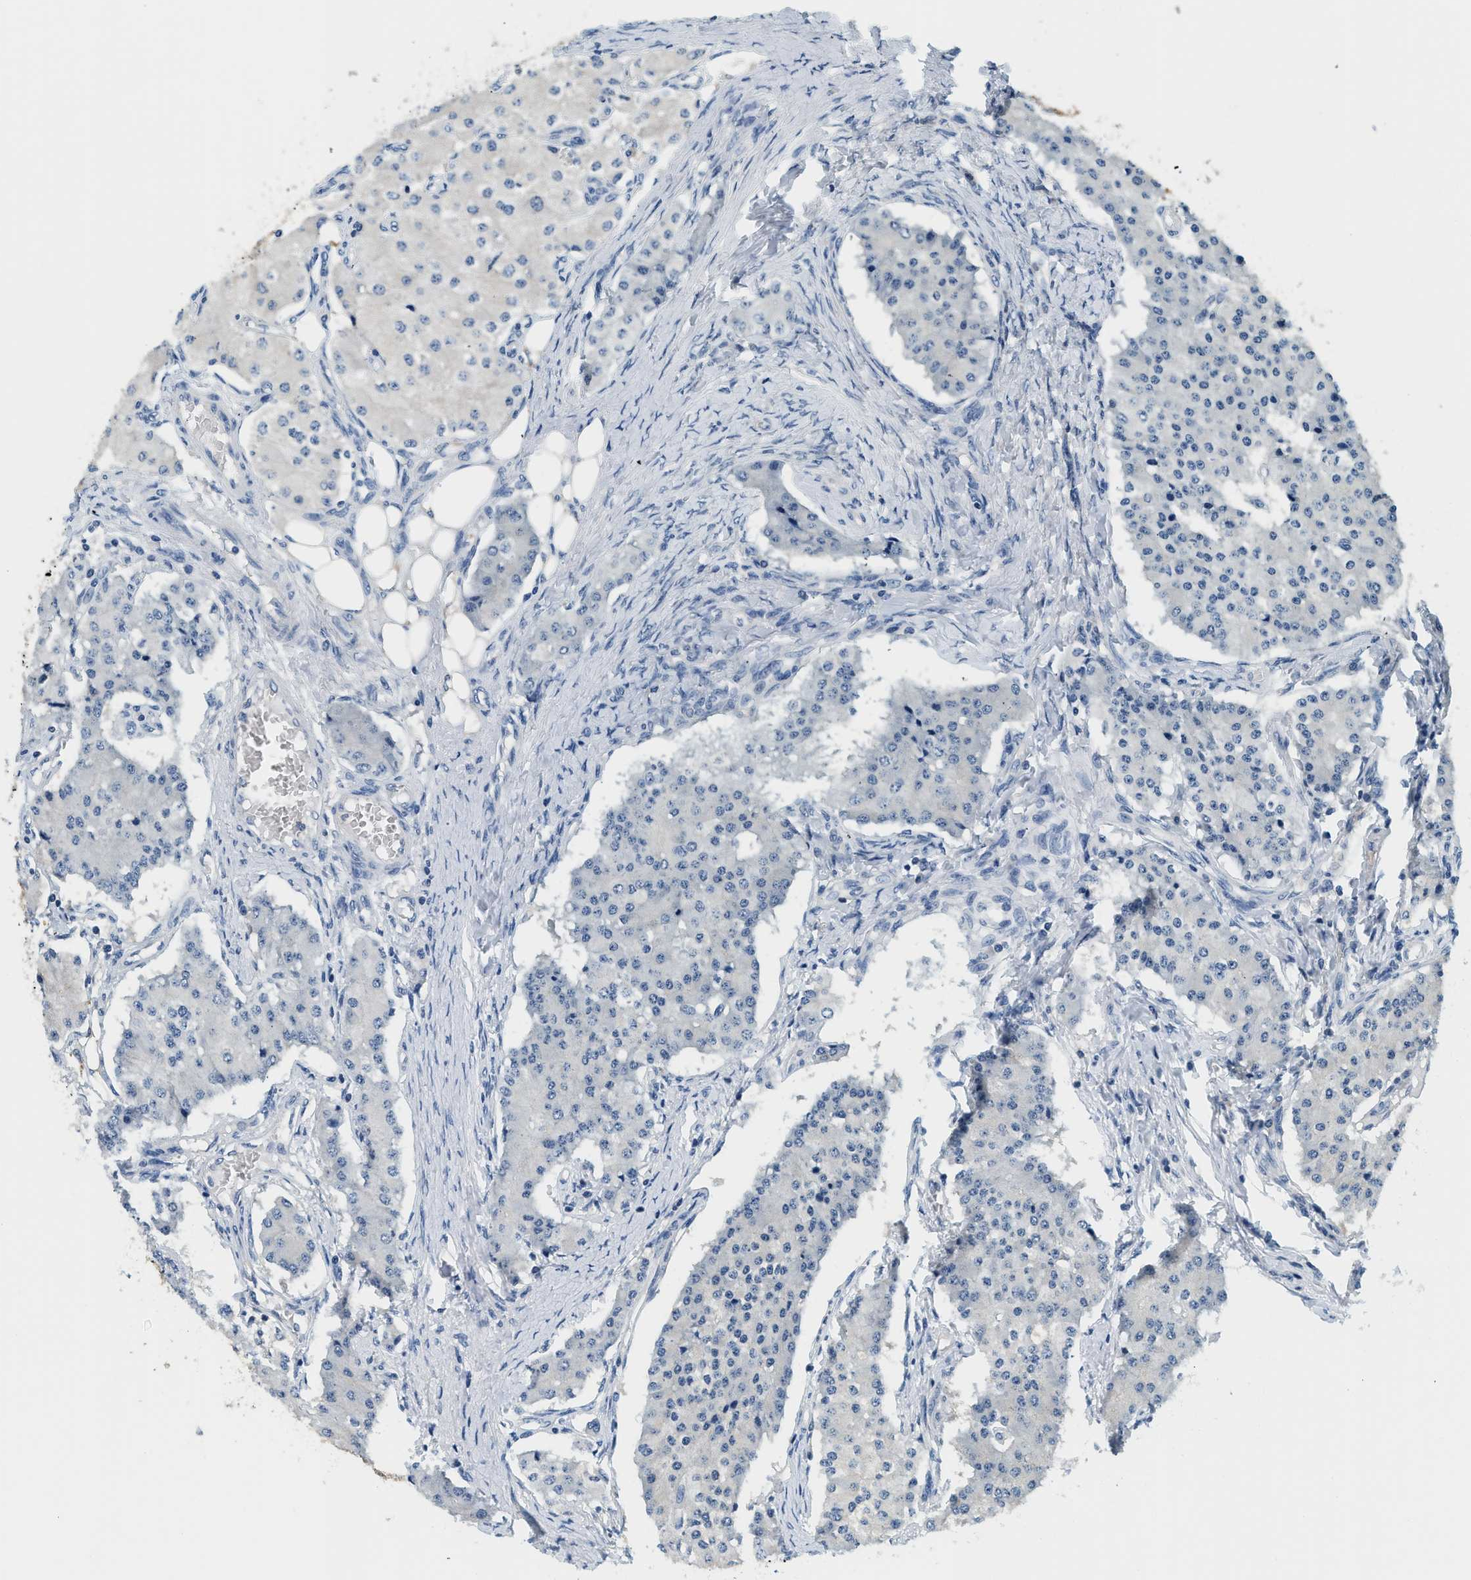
{"staining": {"intensity": "negative", "quantity": "none", "location": "none"}, "tissue": "carcinoid", "cell_type": "Tumor cells", "image_type": "cancer", "snomed": [{"axis": "morphology", "description": "Carcinoid, malignant, NOS"}, {"axis": "topography", "description": "Colon"}], "caption": "Carcinoid (malignant) was stained to show a protein in brown. There is no significant expression in tumor cells.", "gene": "SLC35E1", "patient": {"sex": "female", "age": 52}}